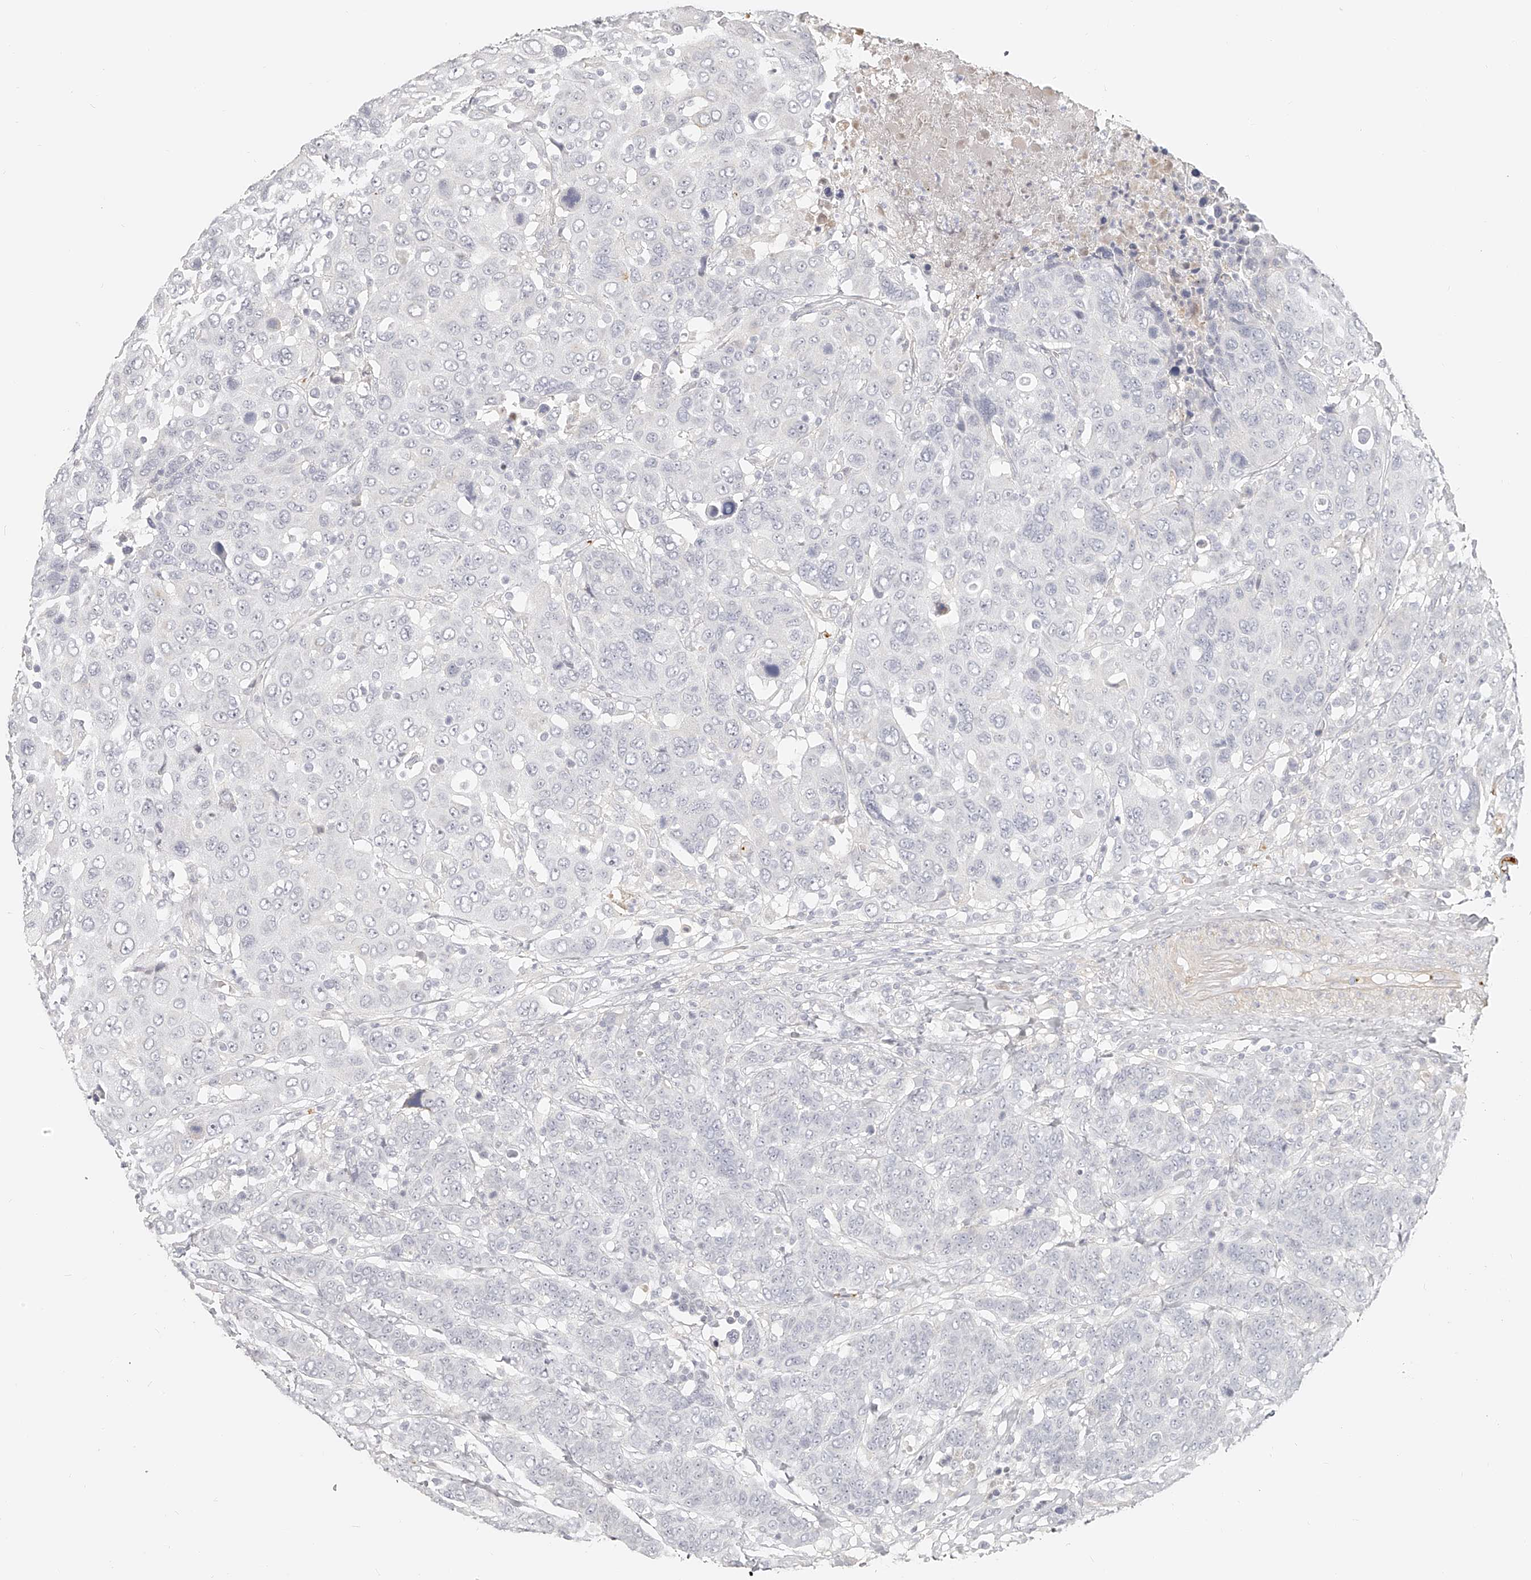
{"staining": {"intensity": "negative", "quantity": "none", "location": "none"}, "tissue": "breast cancer", "cell_type": "Tumor cells", "image_type": "cancer", "snomed": [{"axis": "morphology", "description": "Duct carcinoma"}, {"axis": "topography", "description": "Breast"}], "caption": "This is an immunohistochemistry (IHC) histopathology image of human infiltrating ductal carcinoma (breast). There is no positivity in tumor cells.", "gene": "ITGB3", "patient": {"sex": "female", "age": 37}}